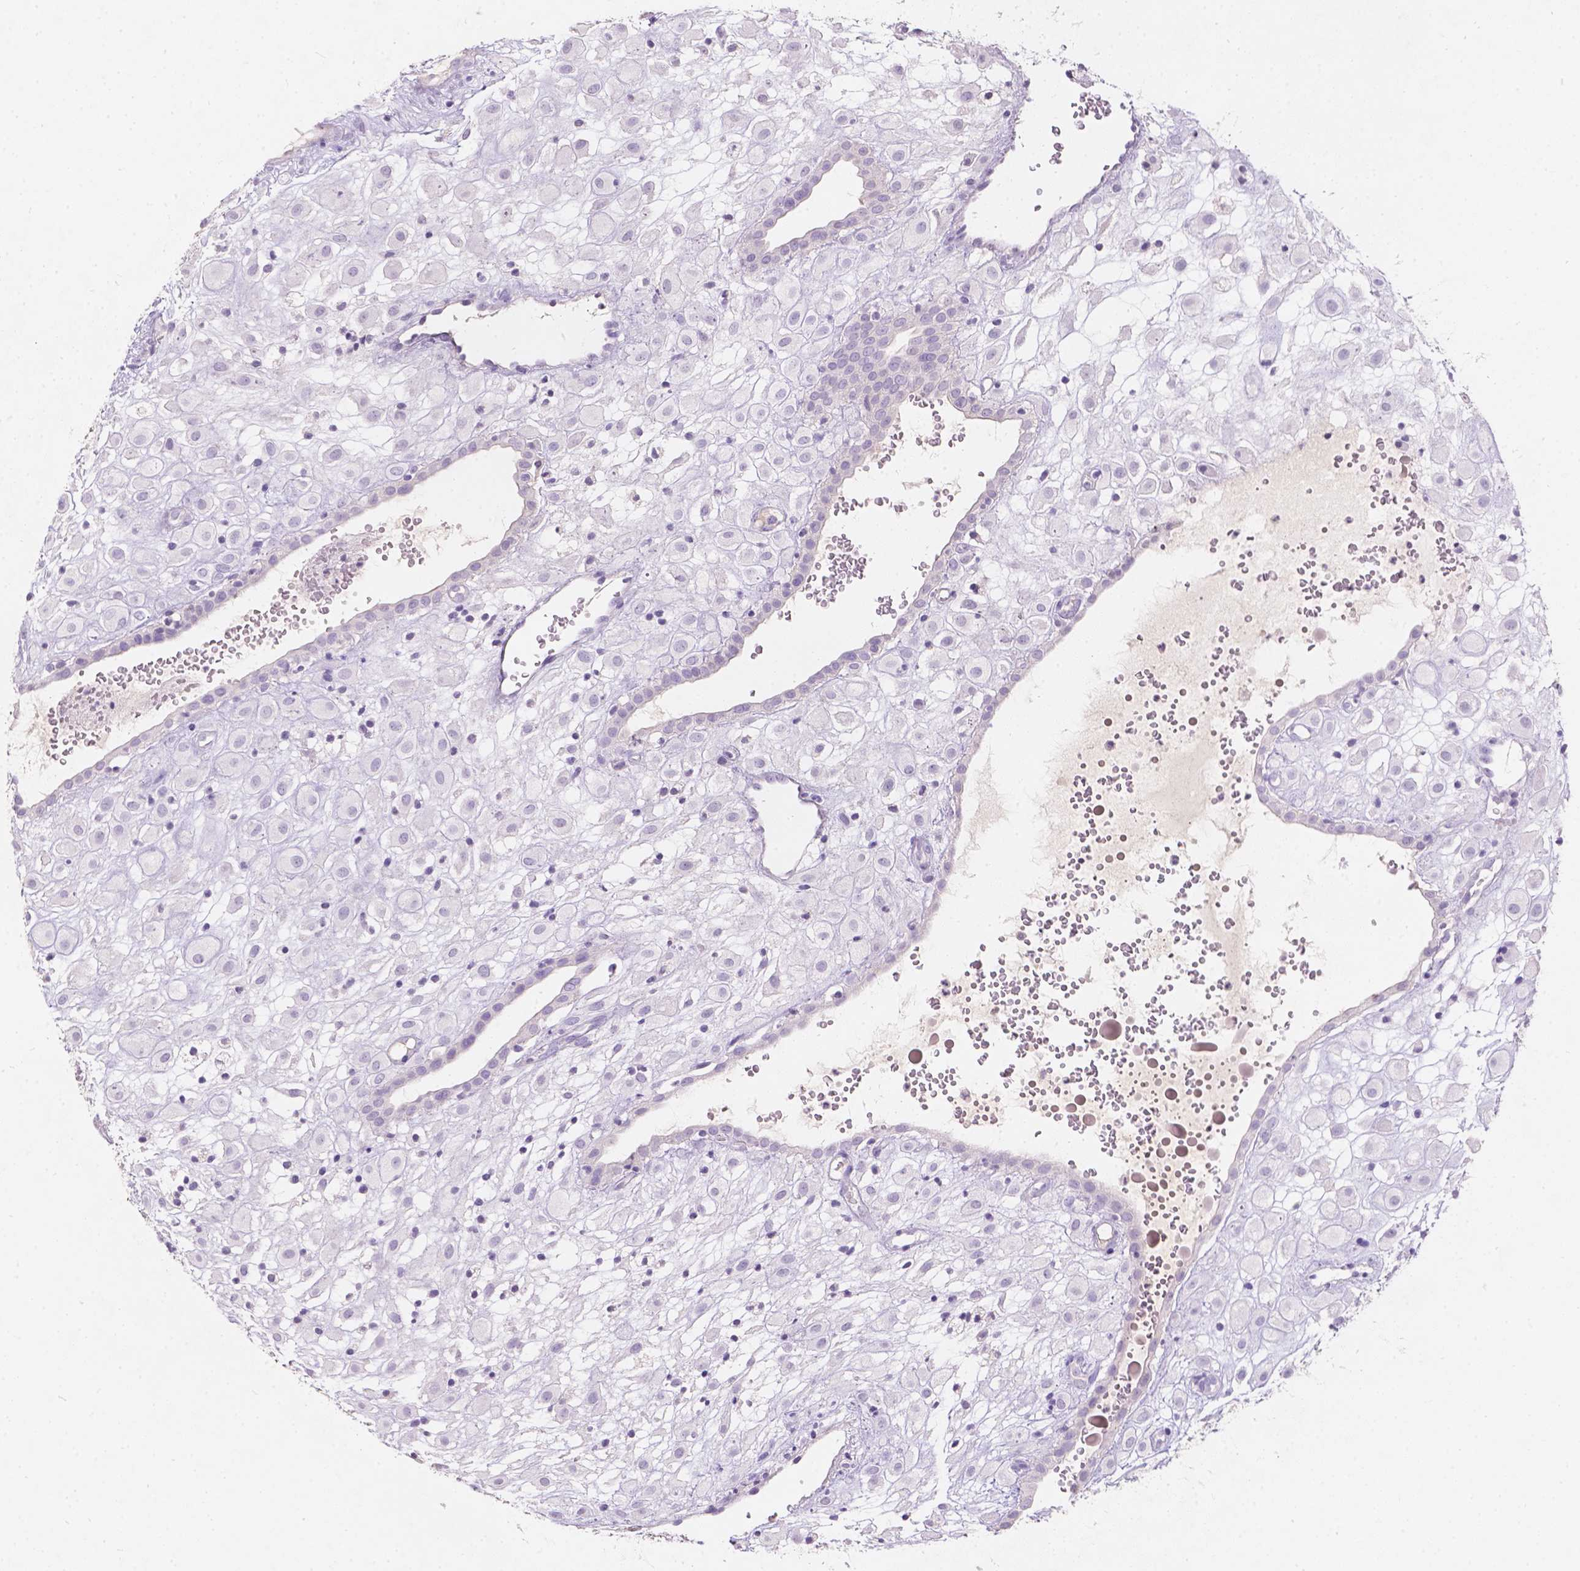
{"staining": {"intensity": "negative", "quantity": "none", "location": "none"}, "tissue": "placenta", "cell_type": "Decidual cells", "image_type": "normal", "snomed": [{"axis": "morphology", "description": "Normal tissue, NOS"}, {"axis": "topography", "description": "Placenta"}], "caption": "The micrograph displays no significant expression in decidual cells of placenta. The staining is performed using DAB (3,3'-diaminobenzidine) brown chromogen with nuclei counter-stained in using hematoxylin.", "gene": "GAL3ST2", "patient": {"sex": "female", "age": 24}}